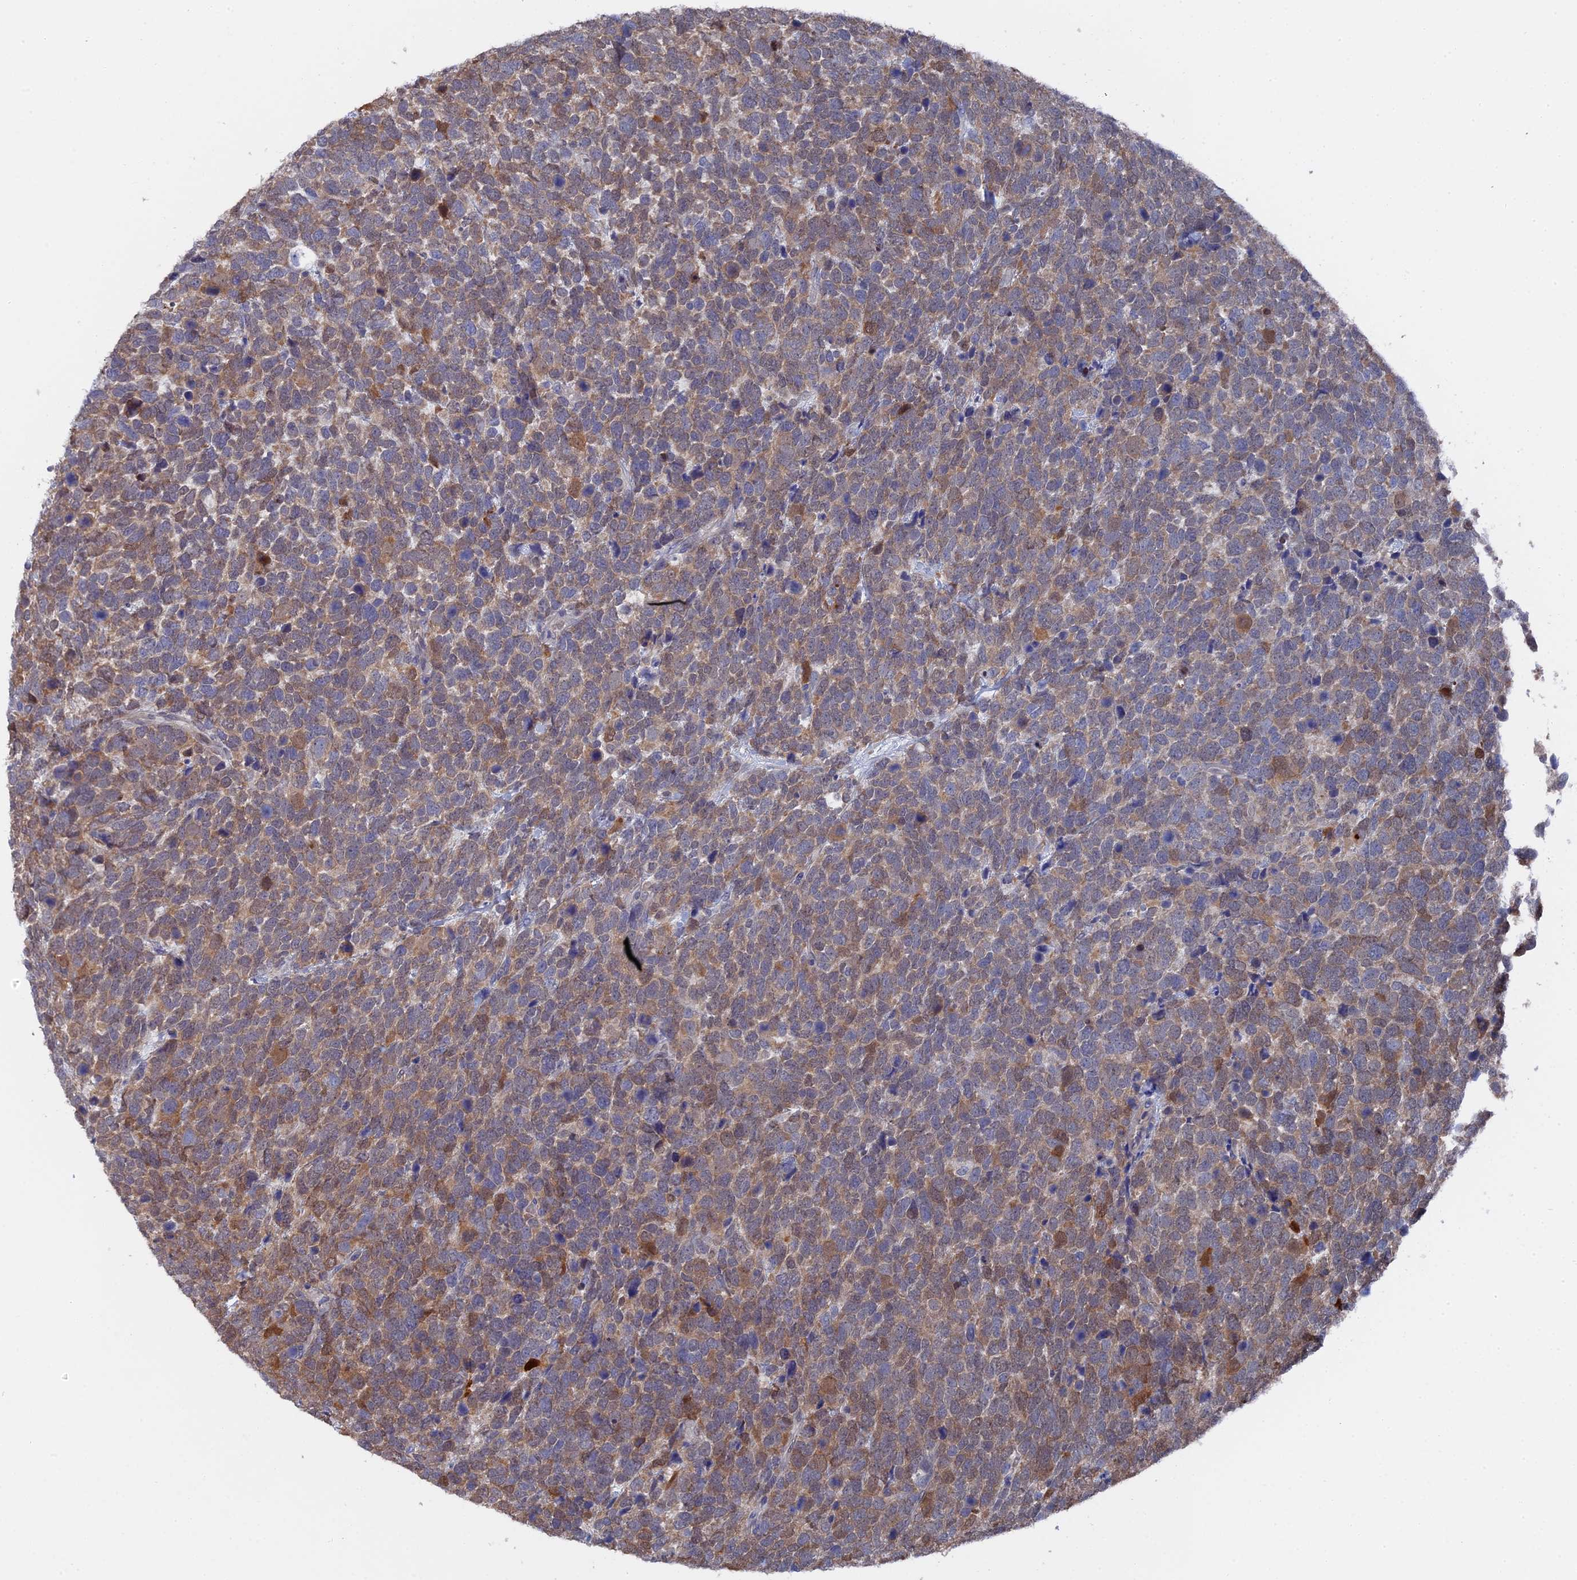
{"staining": {"intensity": "moderate", "quantity": ">75%", "location": "cytoplasmic/membranous"}, "tissue": "urothelial cancer", "cell_type": "Tumor cells", "image_type": "cancer", "snomed": [{"axis": "morphology", "description": "Urothelial carcinoma, High grade"}, {"axis": "topography", "description": "Urinary bladder"}], "caption": "This histopathology image exhibits immunohistochemistry (IHC) staining of human urothelial cancer, with medium moderate cytoplasmic/membranous staining in approximately >75% of tumor cells.", "gene": "TMEM161A", "patient": {"sex": "female", "age": 82}}